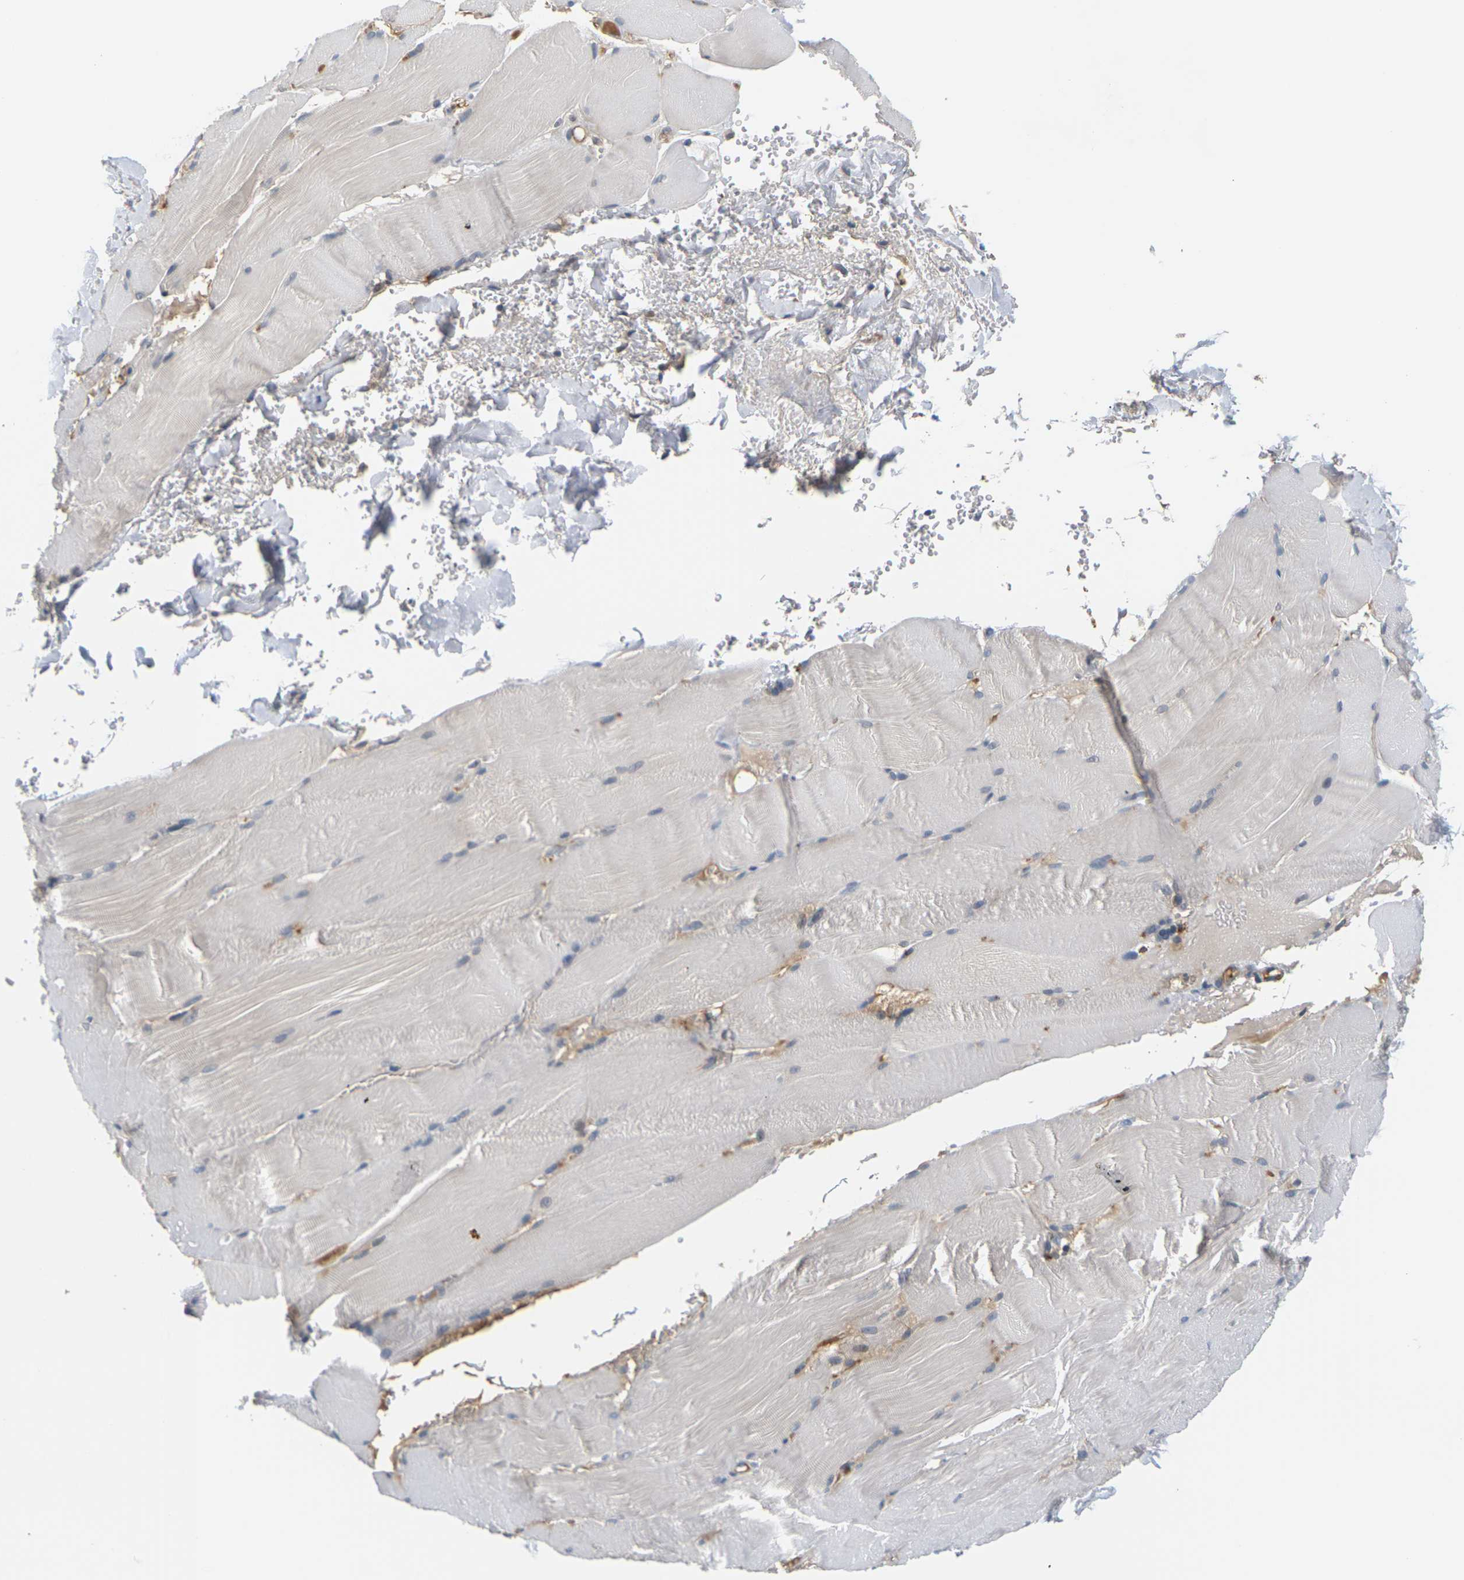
{"staining": {"intensity": "moderate", "quantity": "<25%", "location": "cytoplasmic/membranous"}, "tissue": "skeletal muscle", "cell_type": "Myocytes", "image_type": "normal", "snomed": [{"axis": "morphology", "description": "Normal tissue, NOS"}, {"axis": "topography", "description": "Skin"}, {"axis": "topography", "description": "Skeletal muscle"}], "caption": "Approximately <25% of myocytes in benign human skeletal muscle exhibit moderate cytoplasmic/membranous protein expression as visualized by brown immunohistochemical staining.", "gene": "PKP2", "patient": {"sex": "male", "age": 83}}